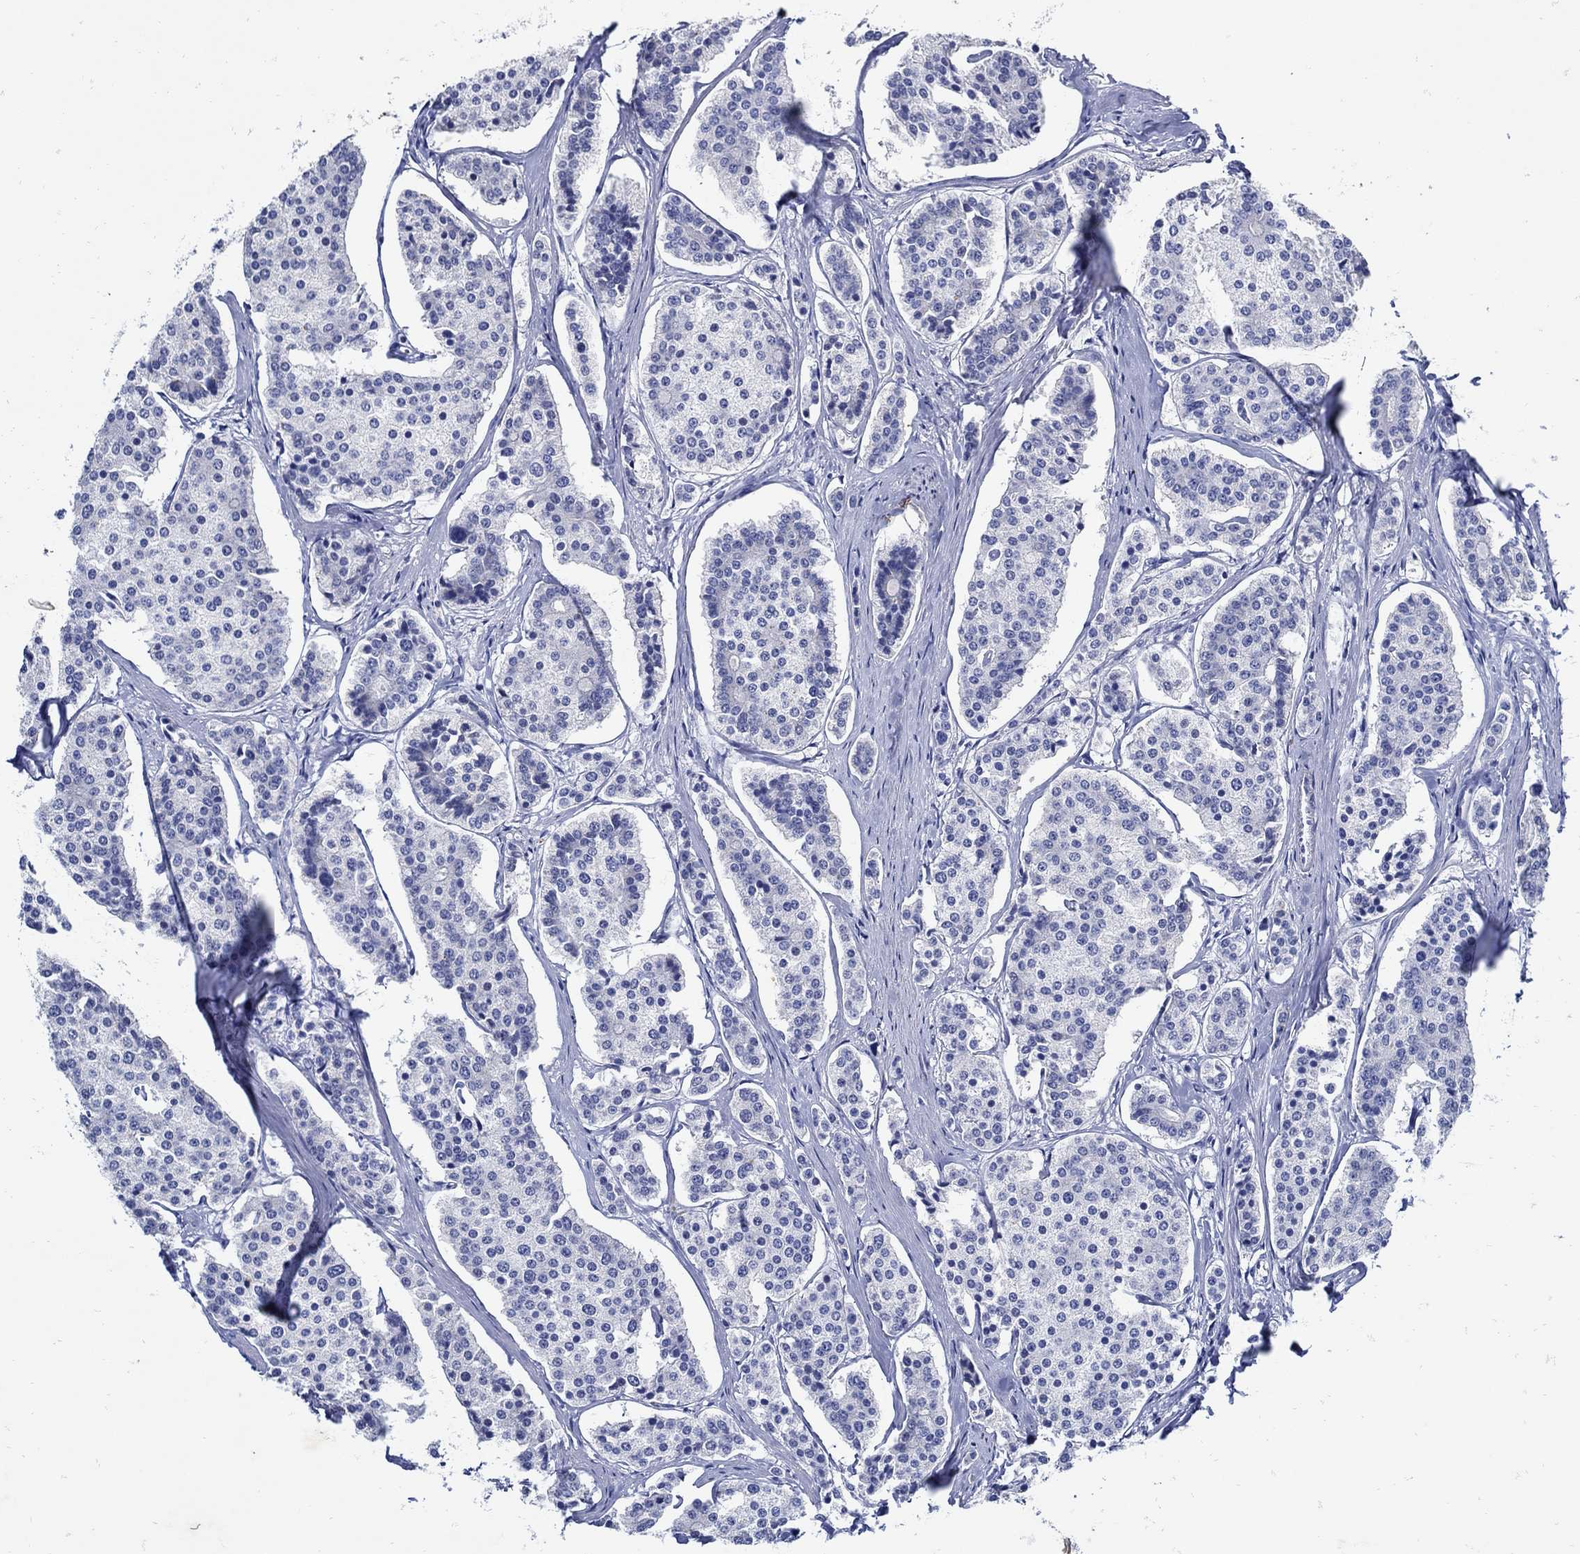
{"staining": {"intensity": "negative", "quantity": "none", "location": "none"}, "tissue": "carcinoid", "cell_type": "Tumor cells", "image_type": "cancer", "snomed": [{"axis": "morphology", "description": "Carcinoid, malignant, NOS"}, {"axis": "topography", "description": "Small intestine"}], "caption": "The micrograph shows no staining of tumor cells in carcinoid.", "gene": "NOS1", "patient": {"sex": "female", "age": 65}}